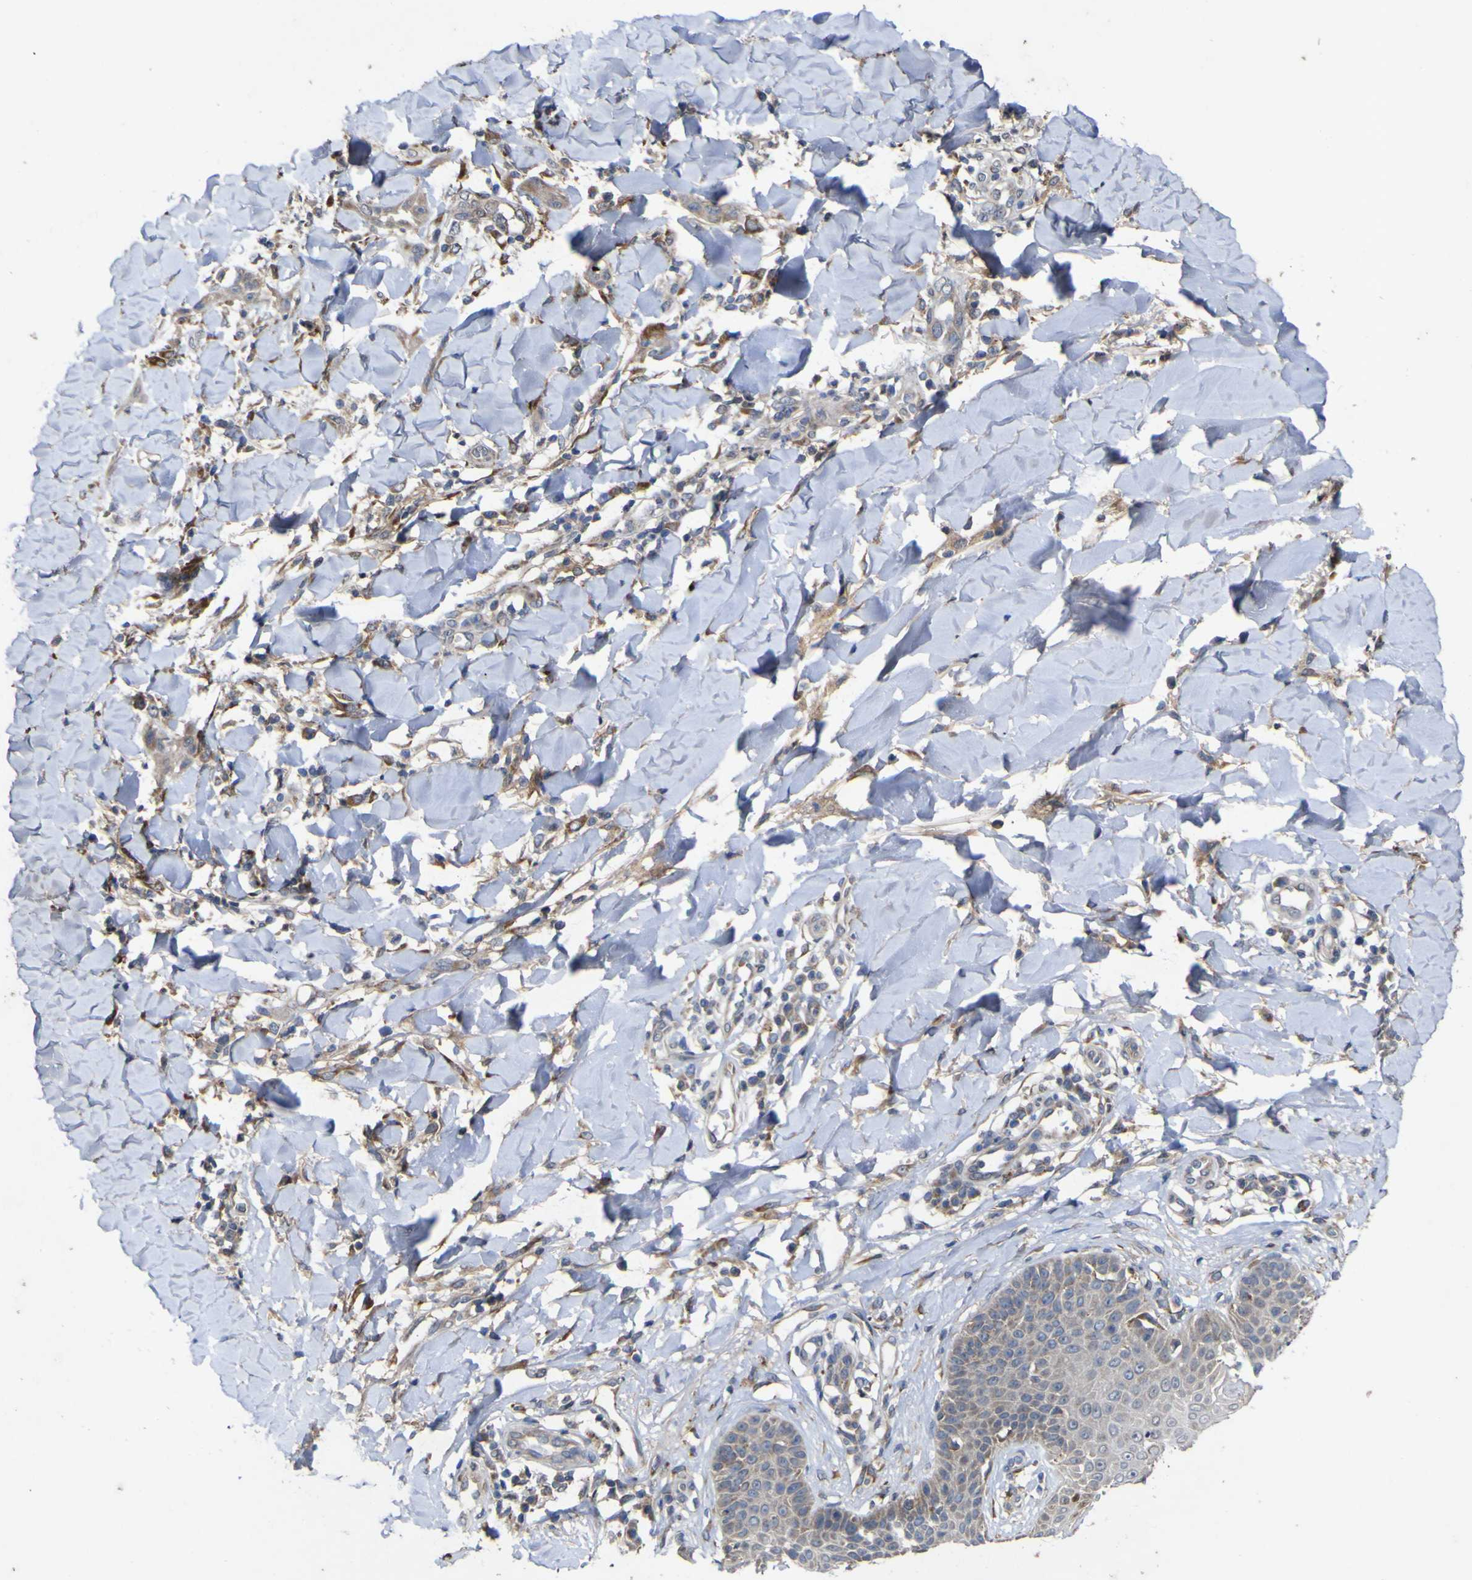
{"staining": {"intensity": "weak", "quantity": ">75%", "location": "cytoplasmic/membranous"}, "tissue": "skin cancer", "cell_type": "Tumor cells", "image_type": "cancer", "snomed": [{"axis": "morphology", "description": "Squamous cell carcinoma, NOS"}, {"axis": "topography", "description": "Skin"}], "caption": "A low amount of weak cytoplasmic/membranous staining is appreciated in about >75% of tumor cells in skin cancer tissue.", "gene": "IRAK2", "patient": {"sex": "male", "age": 24}}